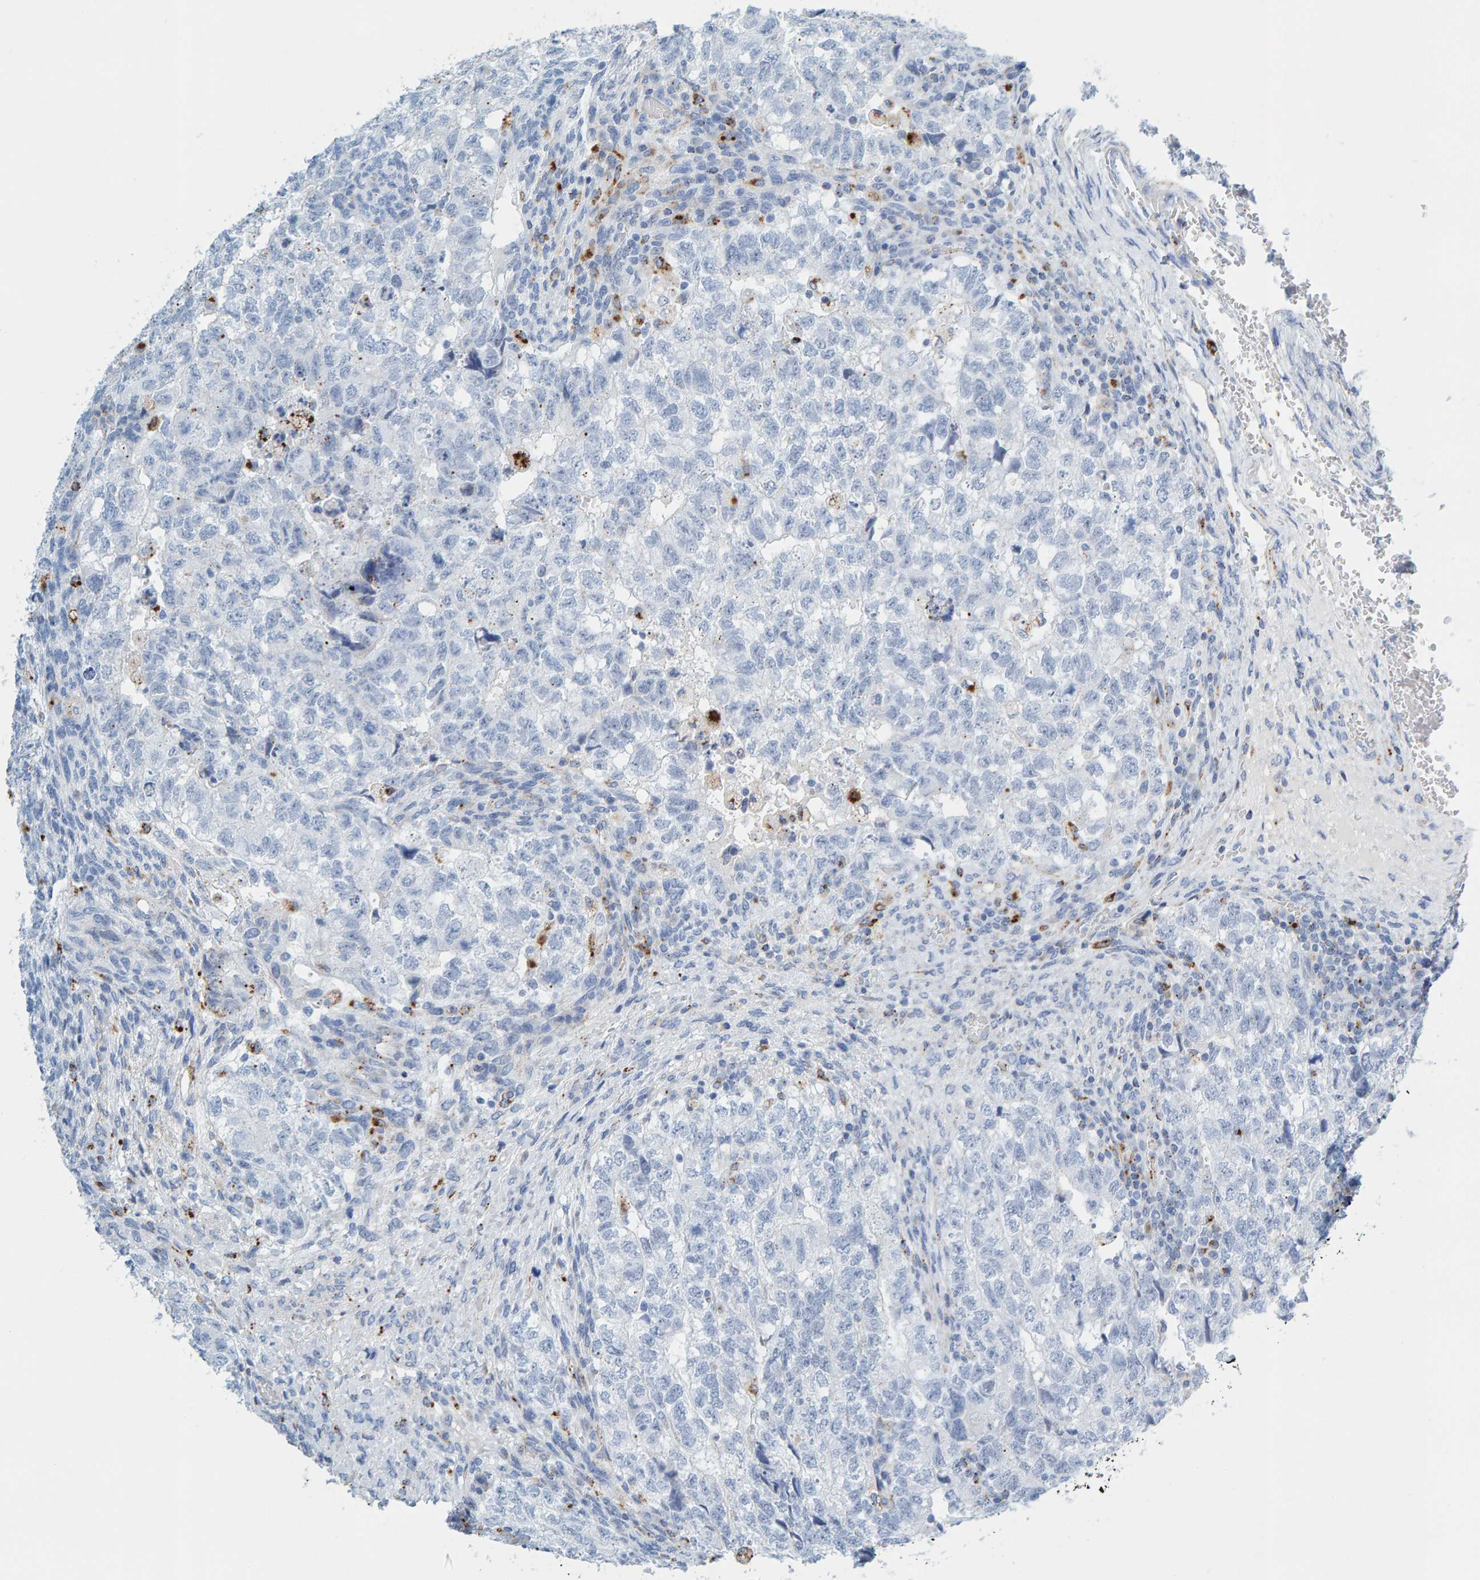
{"staining": {"intensity": "negative", "quantity": "none", "location": "none"}, "tissue": "testis cancer", "cell_type": "Tumor cells", "image_type": "cancer", "snomed": [{"axis": "morphology", "description": "Carcinoma, Embryonal, NOS"}, {"axis": "topography", "description": "Testis"}], "caption": "Immunohistochemistry (IHC) of testis embryonal carcinoma reveals no staining in tumor cells.", "gene": "BIN3", "patient": {"sex": "male", "age": 36}}